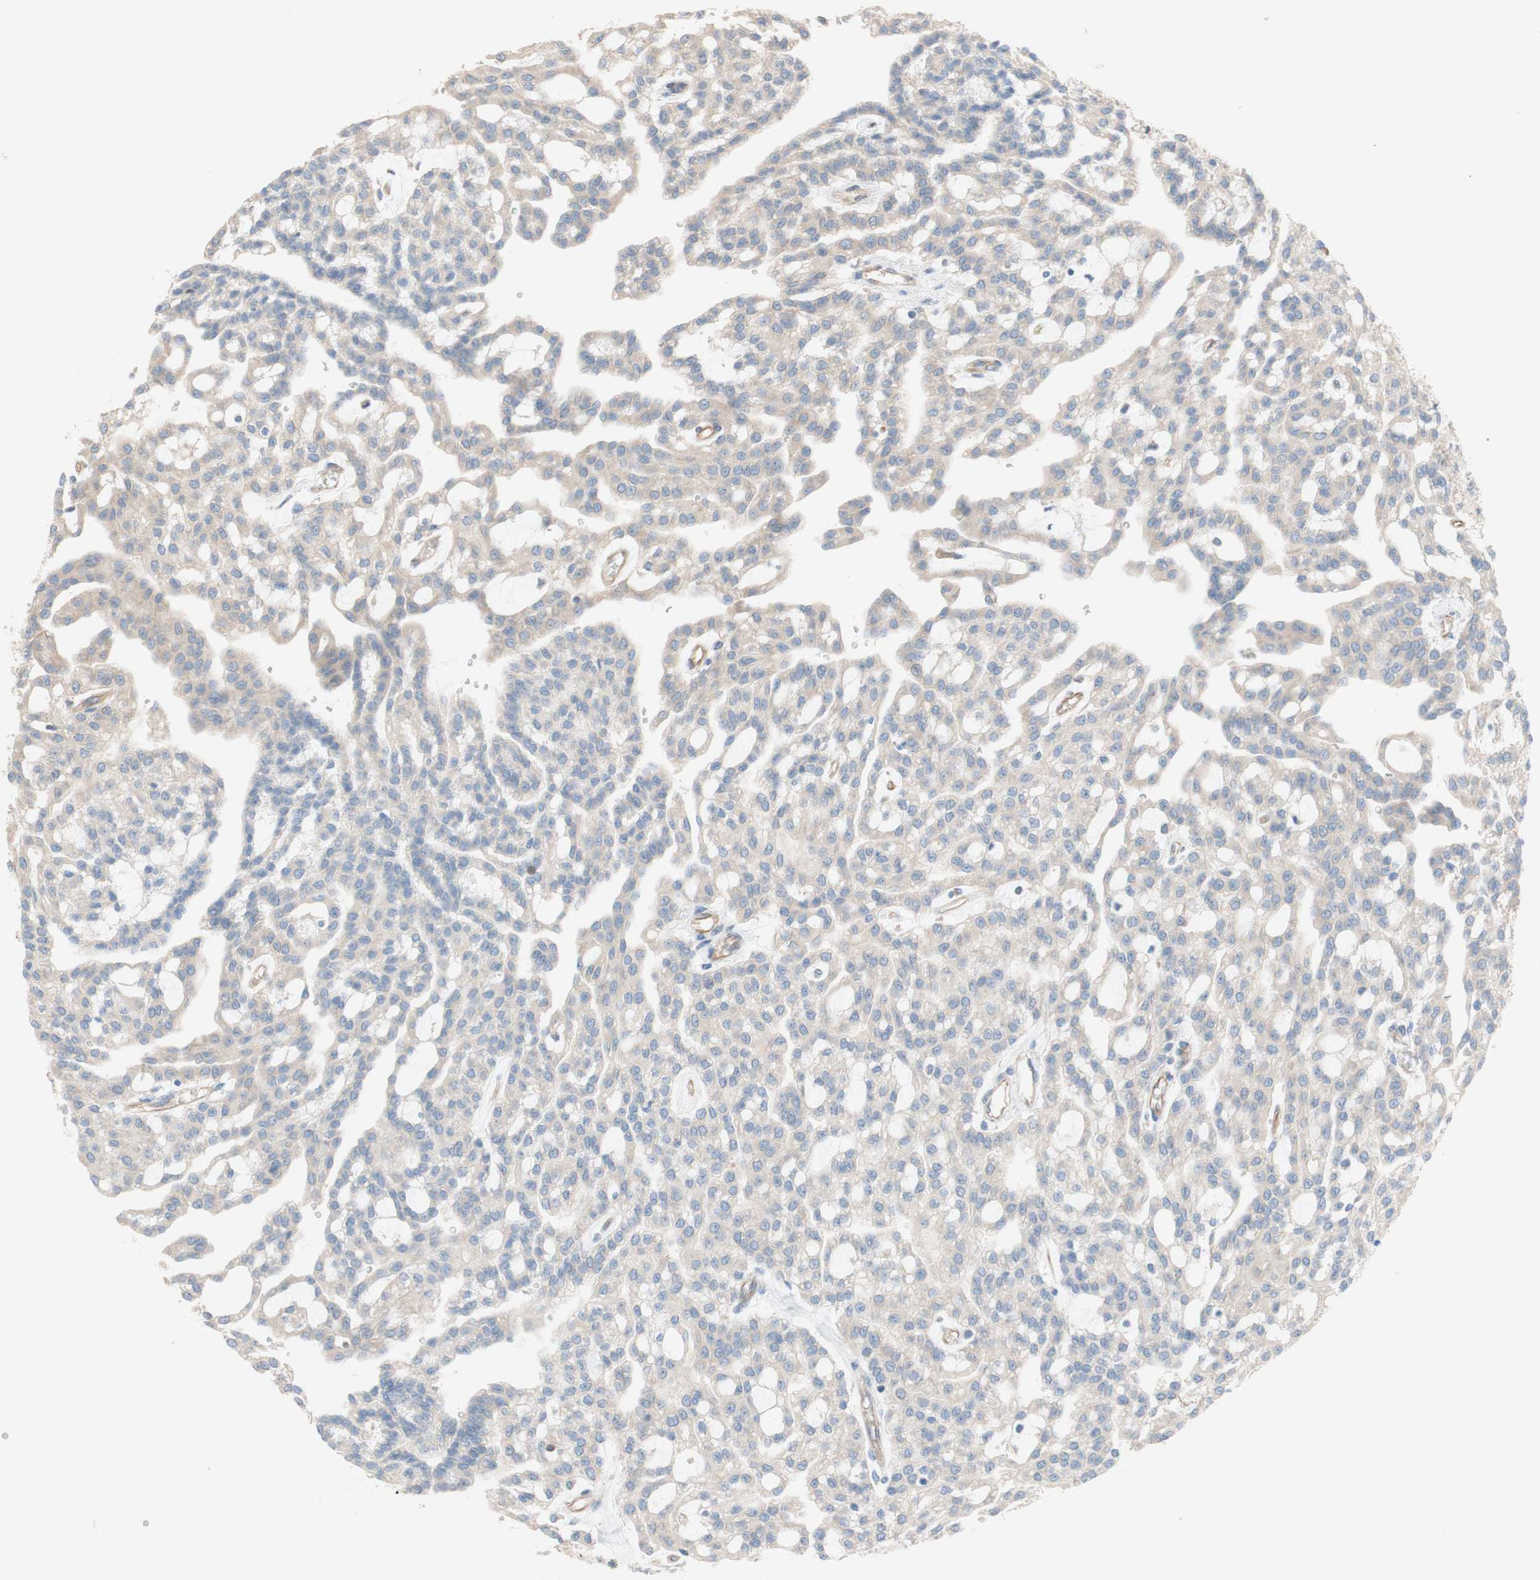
{"staining": {"intensity": "weak", "quantity": ">75%", "location": "cytoplasmic/membranous"}, "tissue": "renal cancer", "cell_type": "Tumor cells", "image_type": "cancer", "snomed": [{"axis": "morphology", "description": "Adenocarcinoma, NOS"}, {"axis": "topography", "description": "Kidney"}], "caption": "IHC micrograph of neoplastic tissue: renal adenocarcinoma stained using immunohistochemistry reveals low levels of weak protein expression localized specifically in the cytoplasmic/membranous of tumor cells, appearing as a cytoplasmic/membranous brown color.", "gene": "C1orf43", "patient": {"sex": "male", "age": 63}}